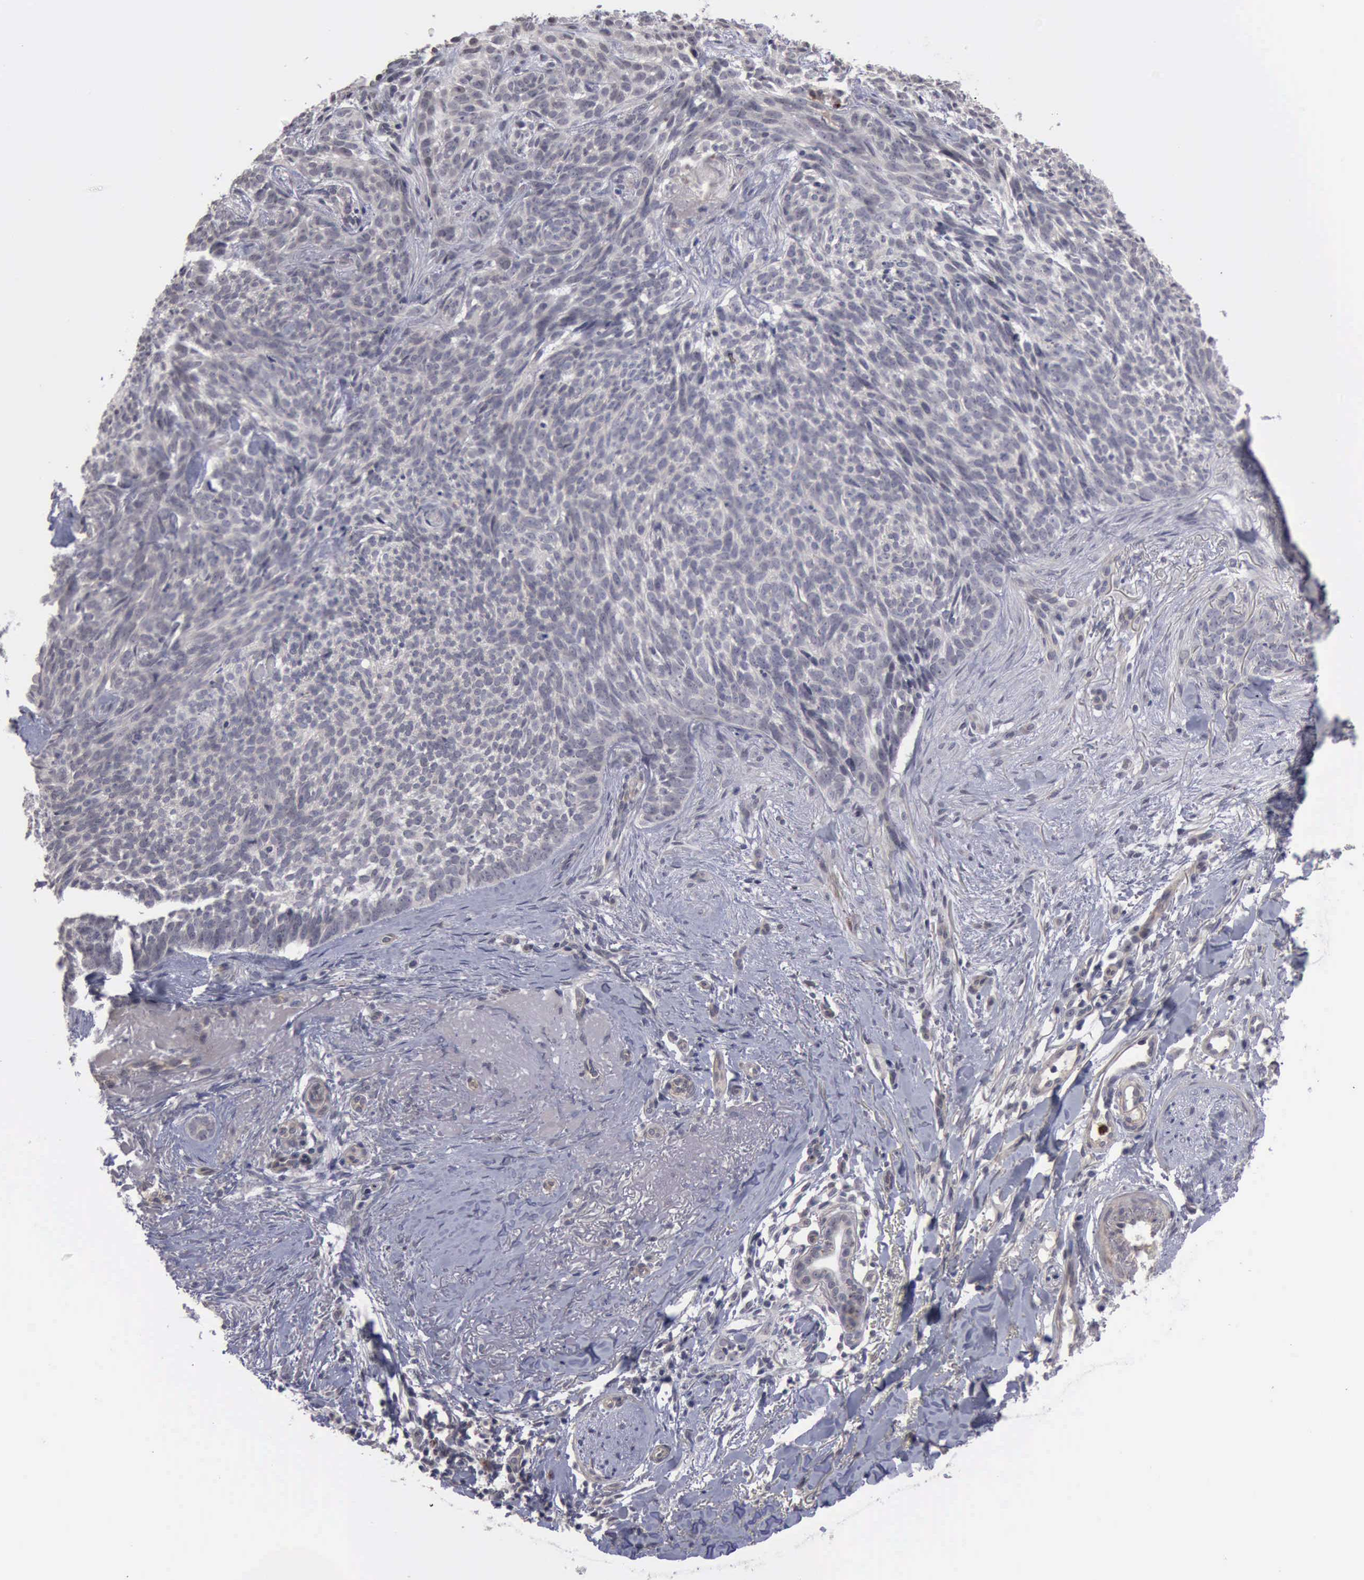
{"staining": {"intensity": "negative", "quantity": "none", "location": "none"}, "tissue": "skin cancer", "cell_type": "Tumor cells", "image_type": "cancer", "snomed": [{"axis": "morphology", "description": "Basal cell carcinoma"}, {"axis": "topography", "description": "Skin"}], "caption": "IHC image of skin basal cell carcinoma stained for a protein (brown), which reveals no positivity in tumor cells.", "gene": "MMP9", "patient": {"sex": "female", "age": 81}}